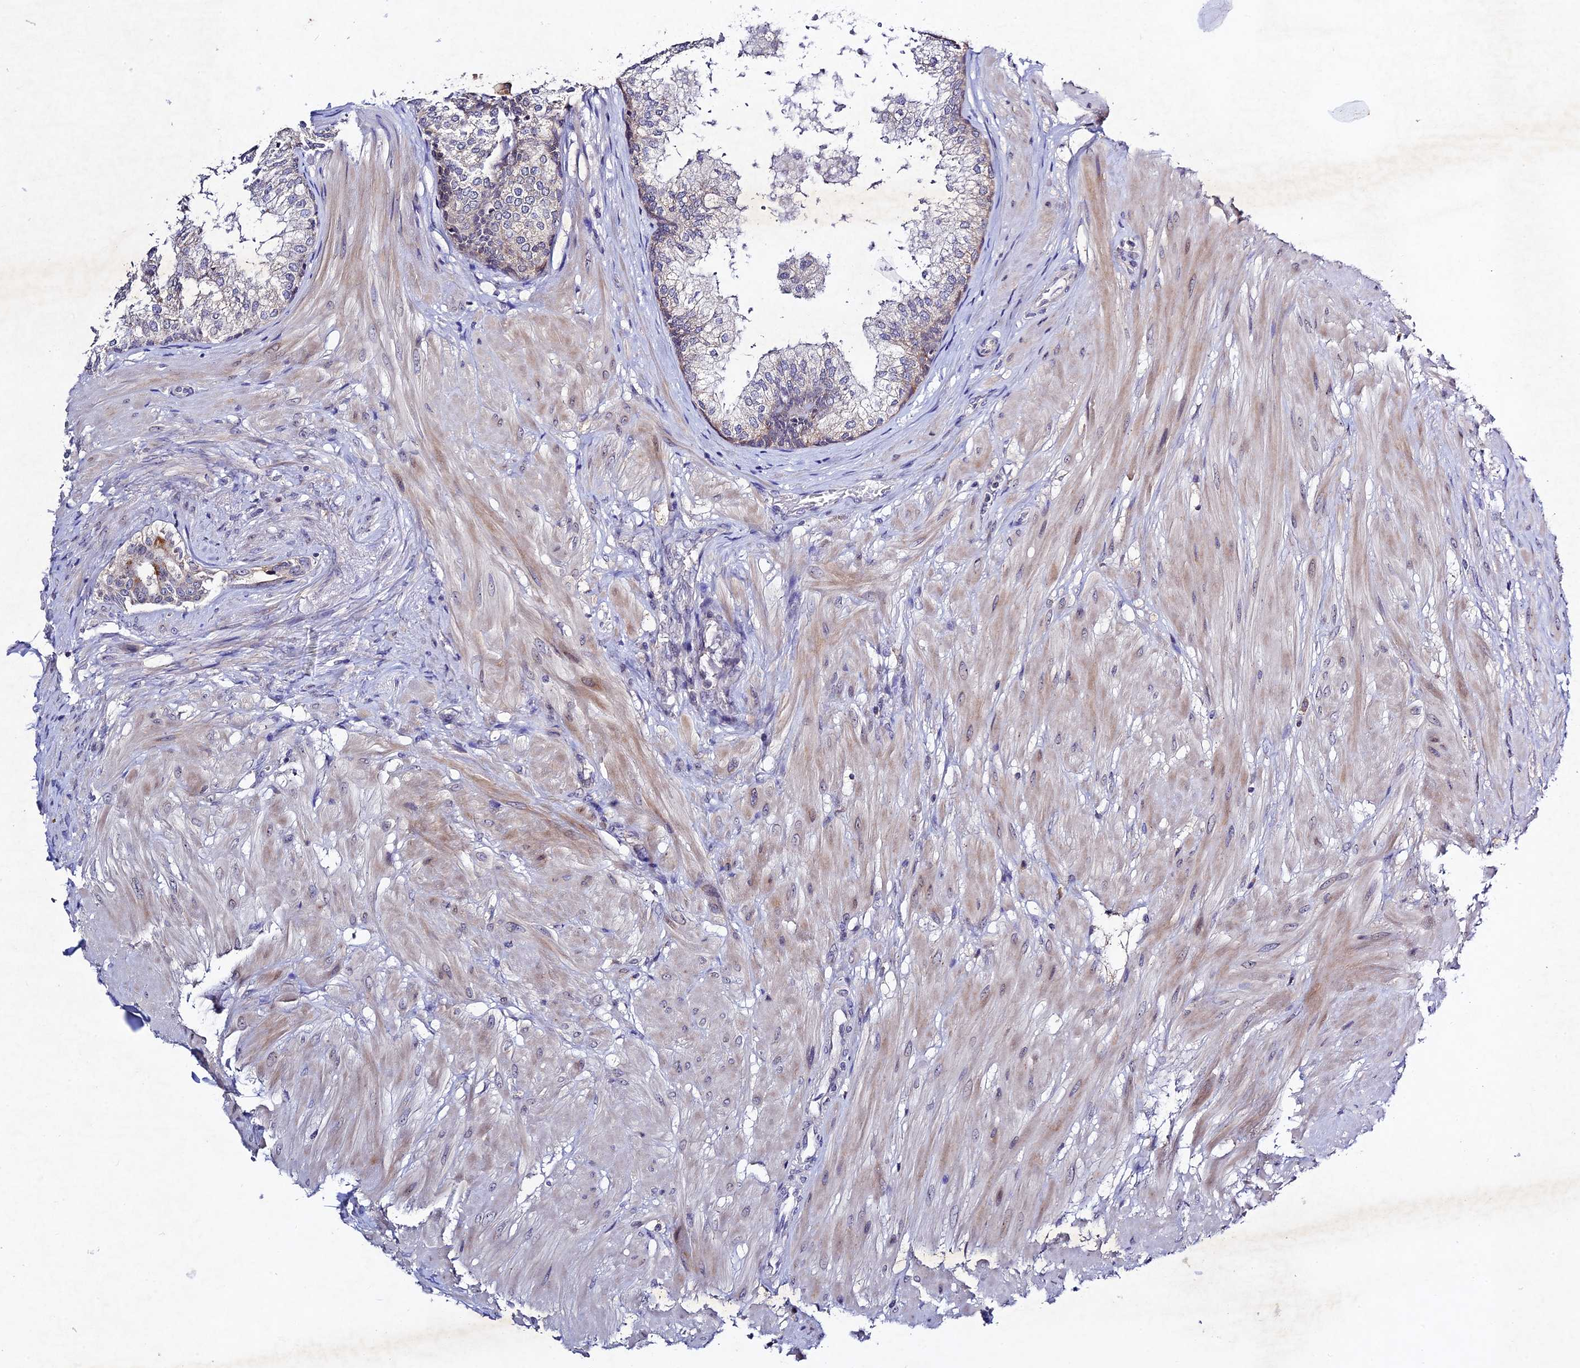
{"staining": {"intensity": "moderate", "quantity": "<25%", "location": "cytoplasmic/membranous"}, "tissue": "prostate", "cell_type": "Glandular cells", "image_type": "normal", "snomed": [{"axis": "morphology", "description": "Normal tissue, NOS"}, {"axis": "topography", "description": "Prostate"}], "caption": "Immunohistochemical staining of benign human prostate exhibits low levels of moderate cytoplasmic/membranous positivity in about <25% of glandular cells. Using DAB (3,3'-diaminobenzidine) (brown) and hematoxylin (blue) stains, captured at high magnification using brightfield microscopy.", "gene": "CHST5", "patient": {"sex": "male", "age": 48}}